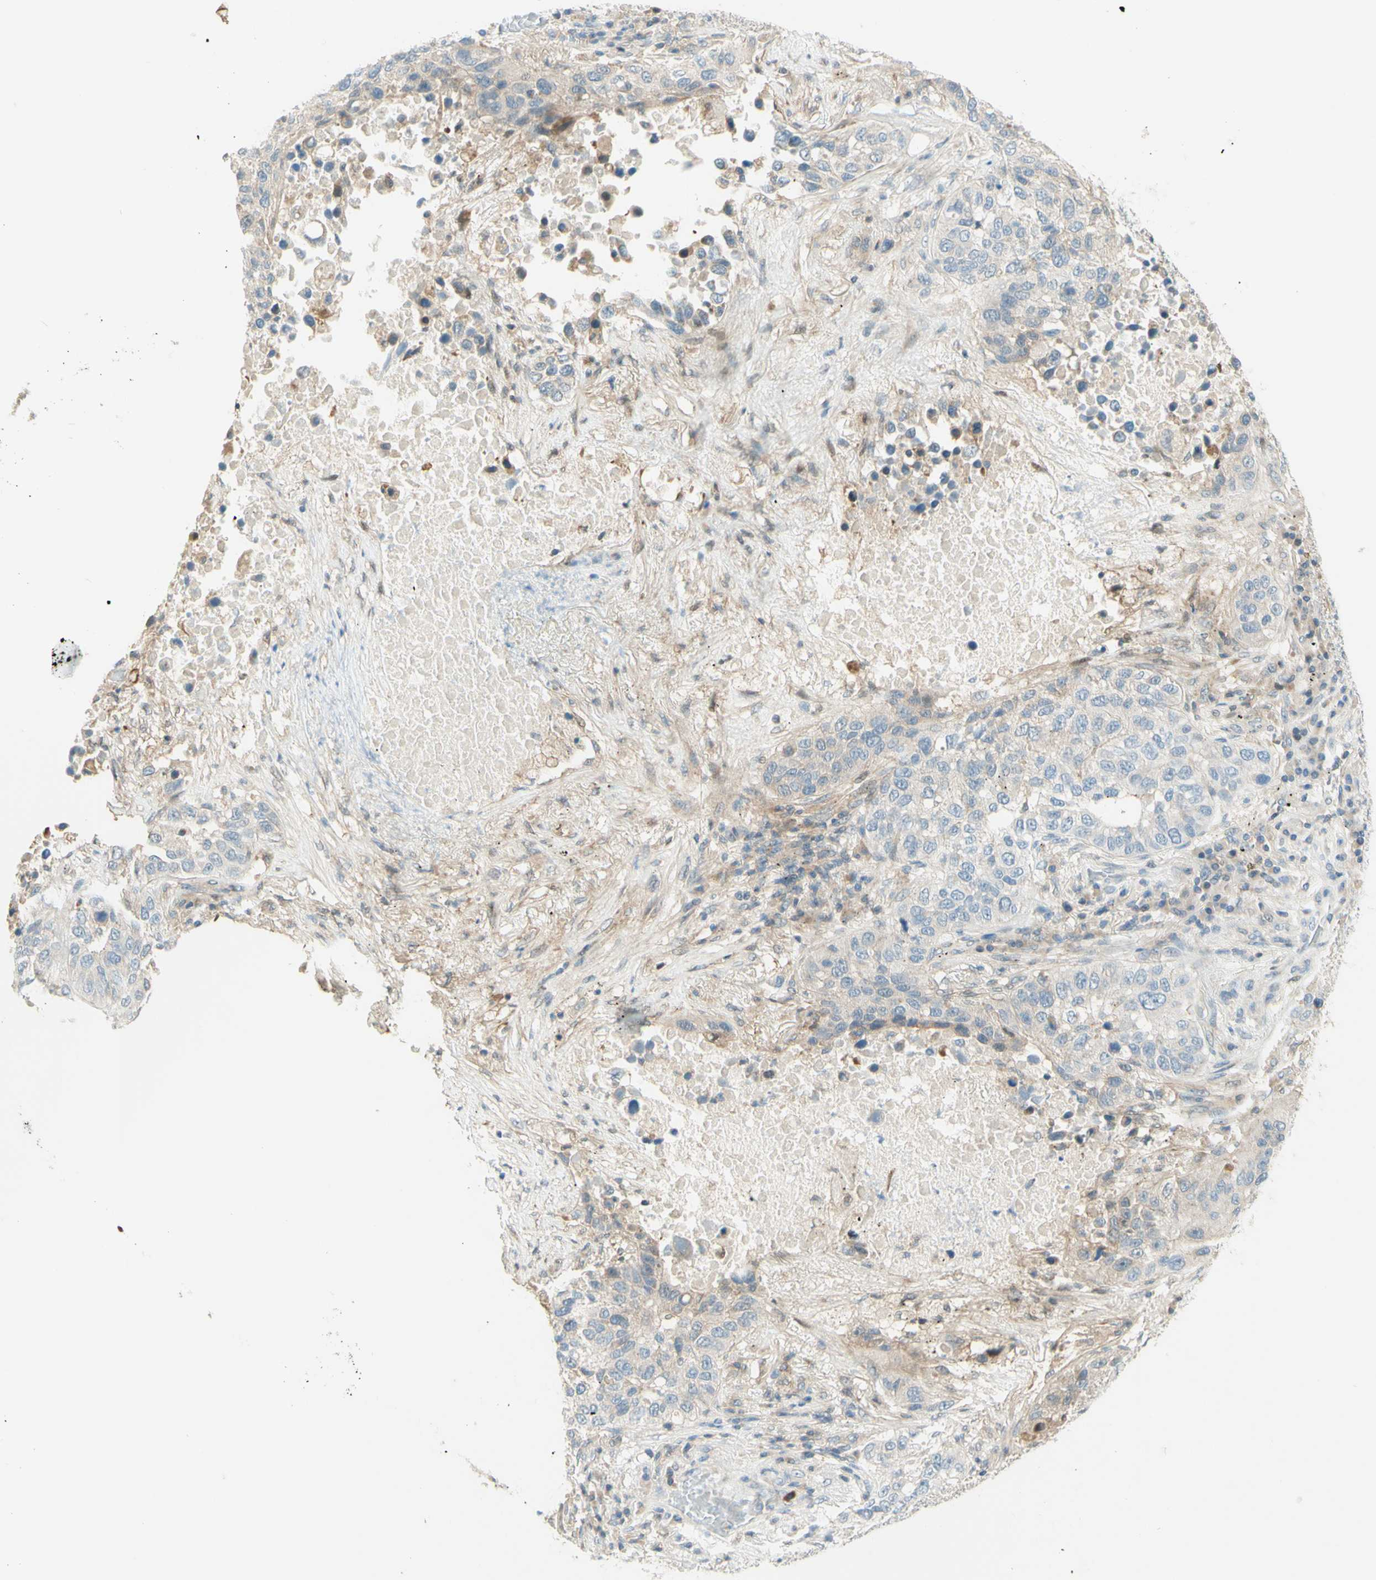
{"staining": {"intensity": "weak", "quantity": "25%-75%", "location": "cytoplasmic/membranous"}, "tissue": "lung cancer", "cell_type": "Tumor cells", "image_type": "cancer", "snomed": [{"axis": "morphology", "description": "Squamous cell carcinoma, NOS"}, {"axis": "topography", "description": "Lung"}], "caption": "A histopathology image of lung cancer stained for a protein demonstrates weak cytoplasmic/membranous brown staining in tumor cells.", "gene": "PROM1", "patient": {"sex": "male", "age": 57}}